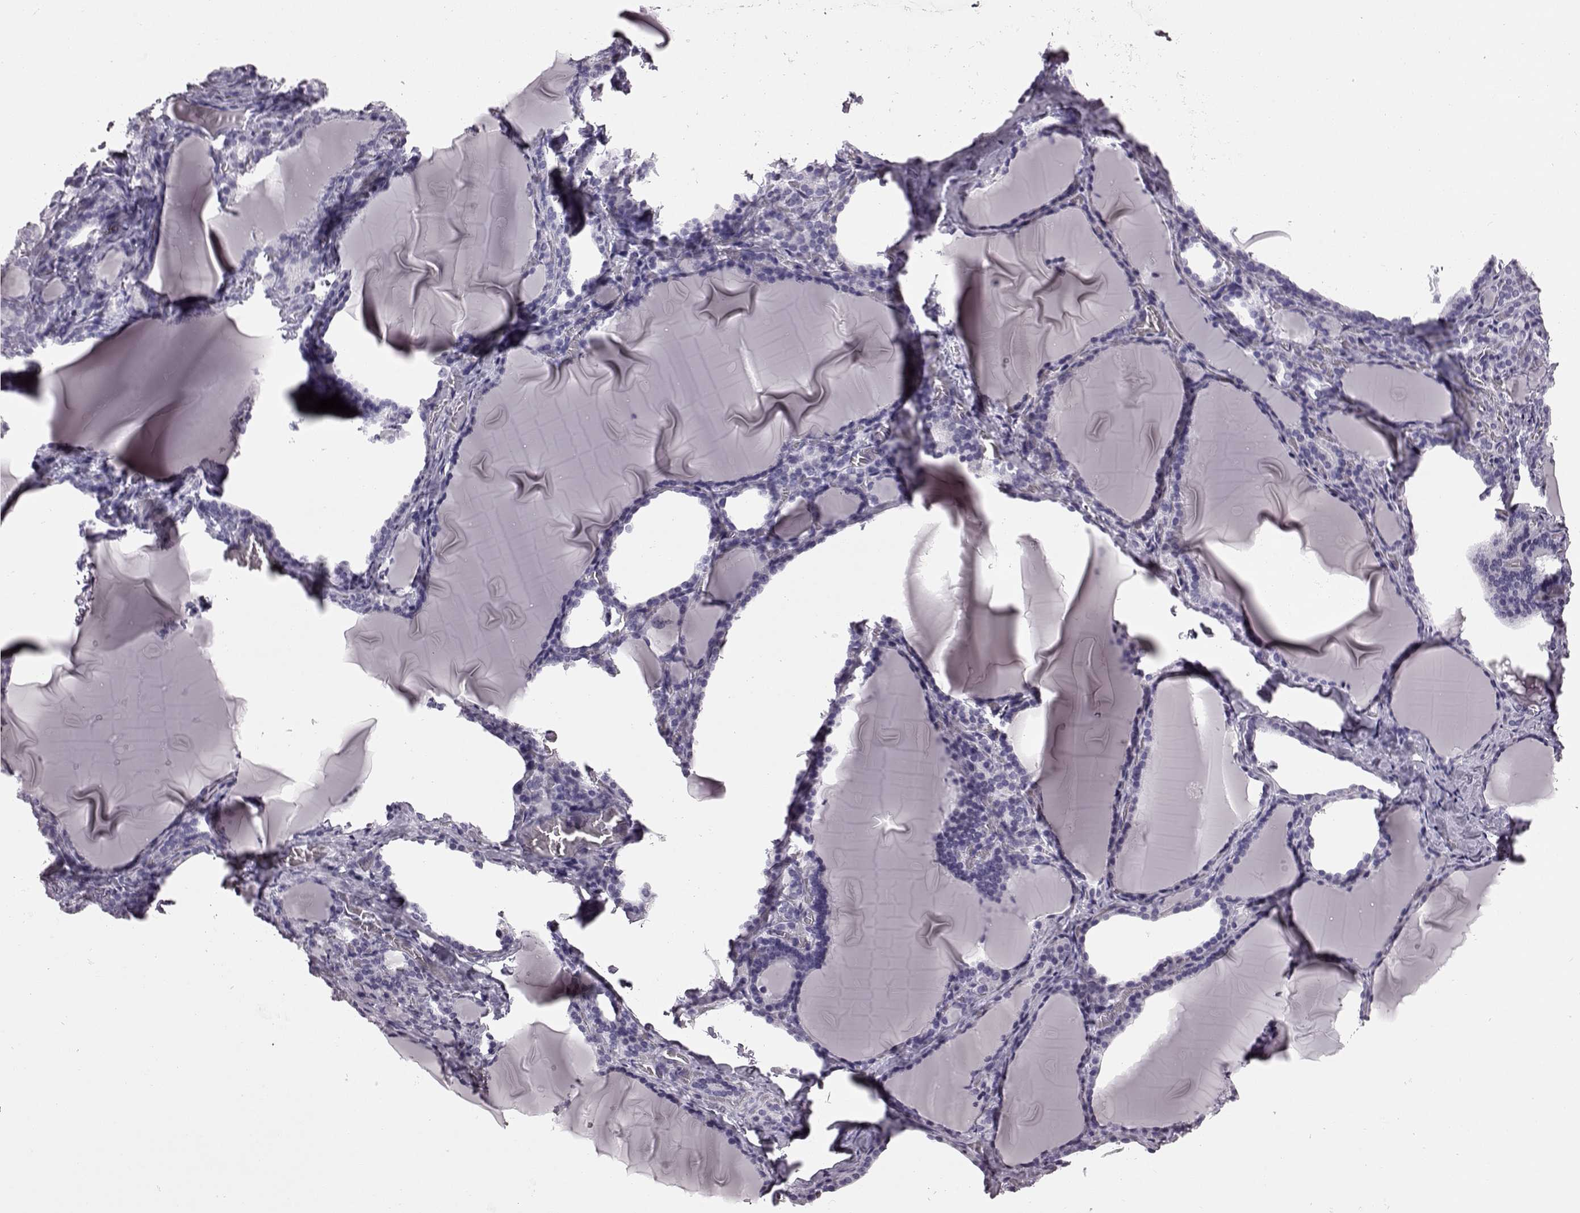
{"staining": {"intensity": "negative", "quantity": "none", "location": "none"}, "tissue": "thyroid gland", "cell_type": "Glandular cells", "image_type": "normal", "snomed": [{"axis": "morphology", "description": "Normal tissue, NOS"}, {"axis": "morphology", "description": "Hyperplasia, NOS"}, {"axis": "topography", "description": "Thyroid gland"}], "caption": "This is an immunohistochemistry histopathology image of benign thyroid gland. There is no positivity in glandular cells.", "gene": "AIPL1", "patient": {"sex": "female", "age": 27}}